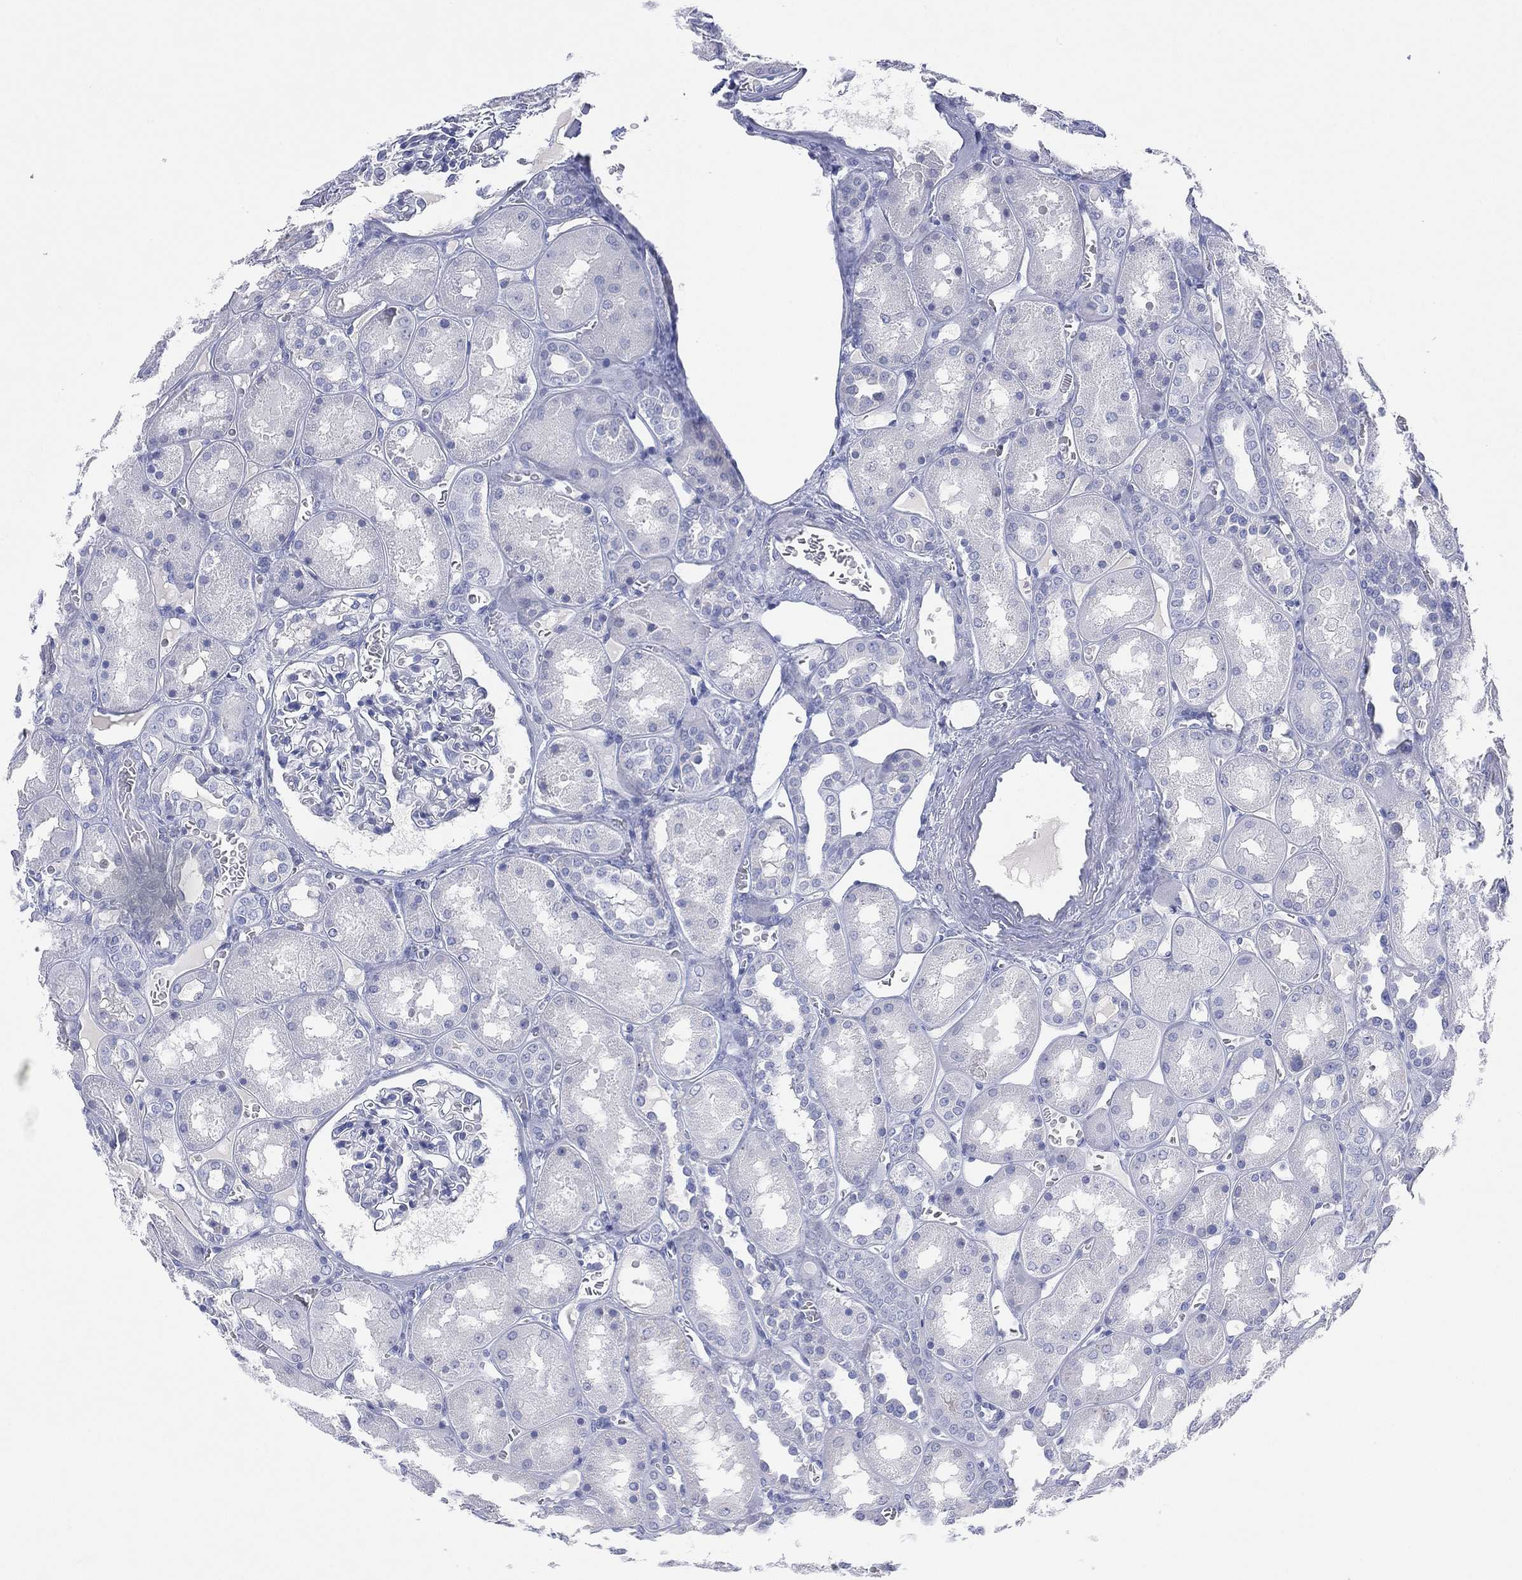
{"staining": {"intensity": "negative", "quantity": "none", "location": "none"}, "tissue": "kidney", "cell_type": "Cells in glomeruli", "image_type": "normal", "snomed": [{"axis": "morphology", "description": "Normal tissue, NOS"}, {"axis": "topography", "description": "Kidney"}], "caption": "IHC micrograph of normal kidney: human kidney stained with DAB shows no significant protein expression in cells in glomeruli. Nuclei are stained in blue.", "gene": "SEPTIN1", "patient": {"sex": "male", "age": 73}}